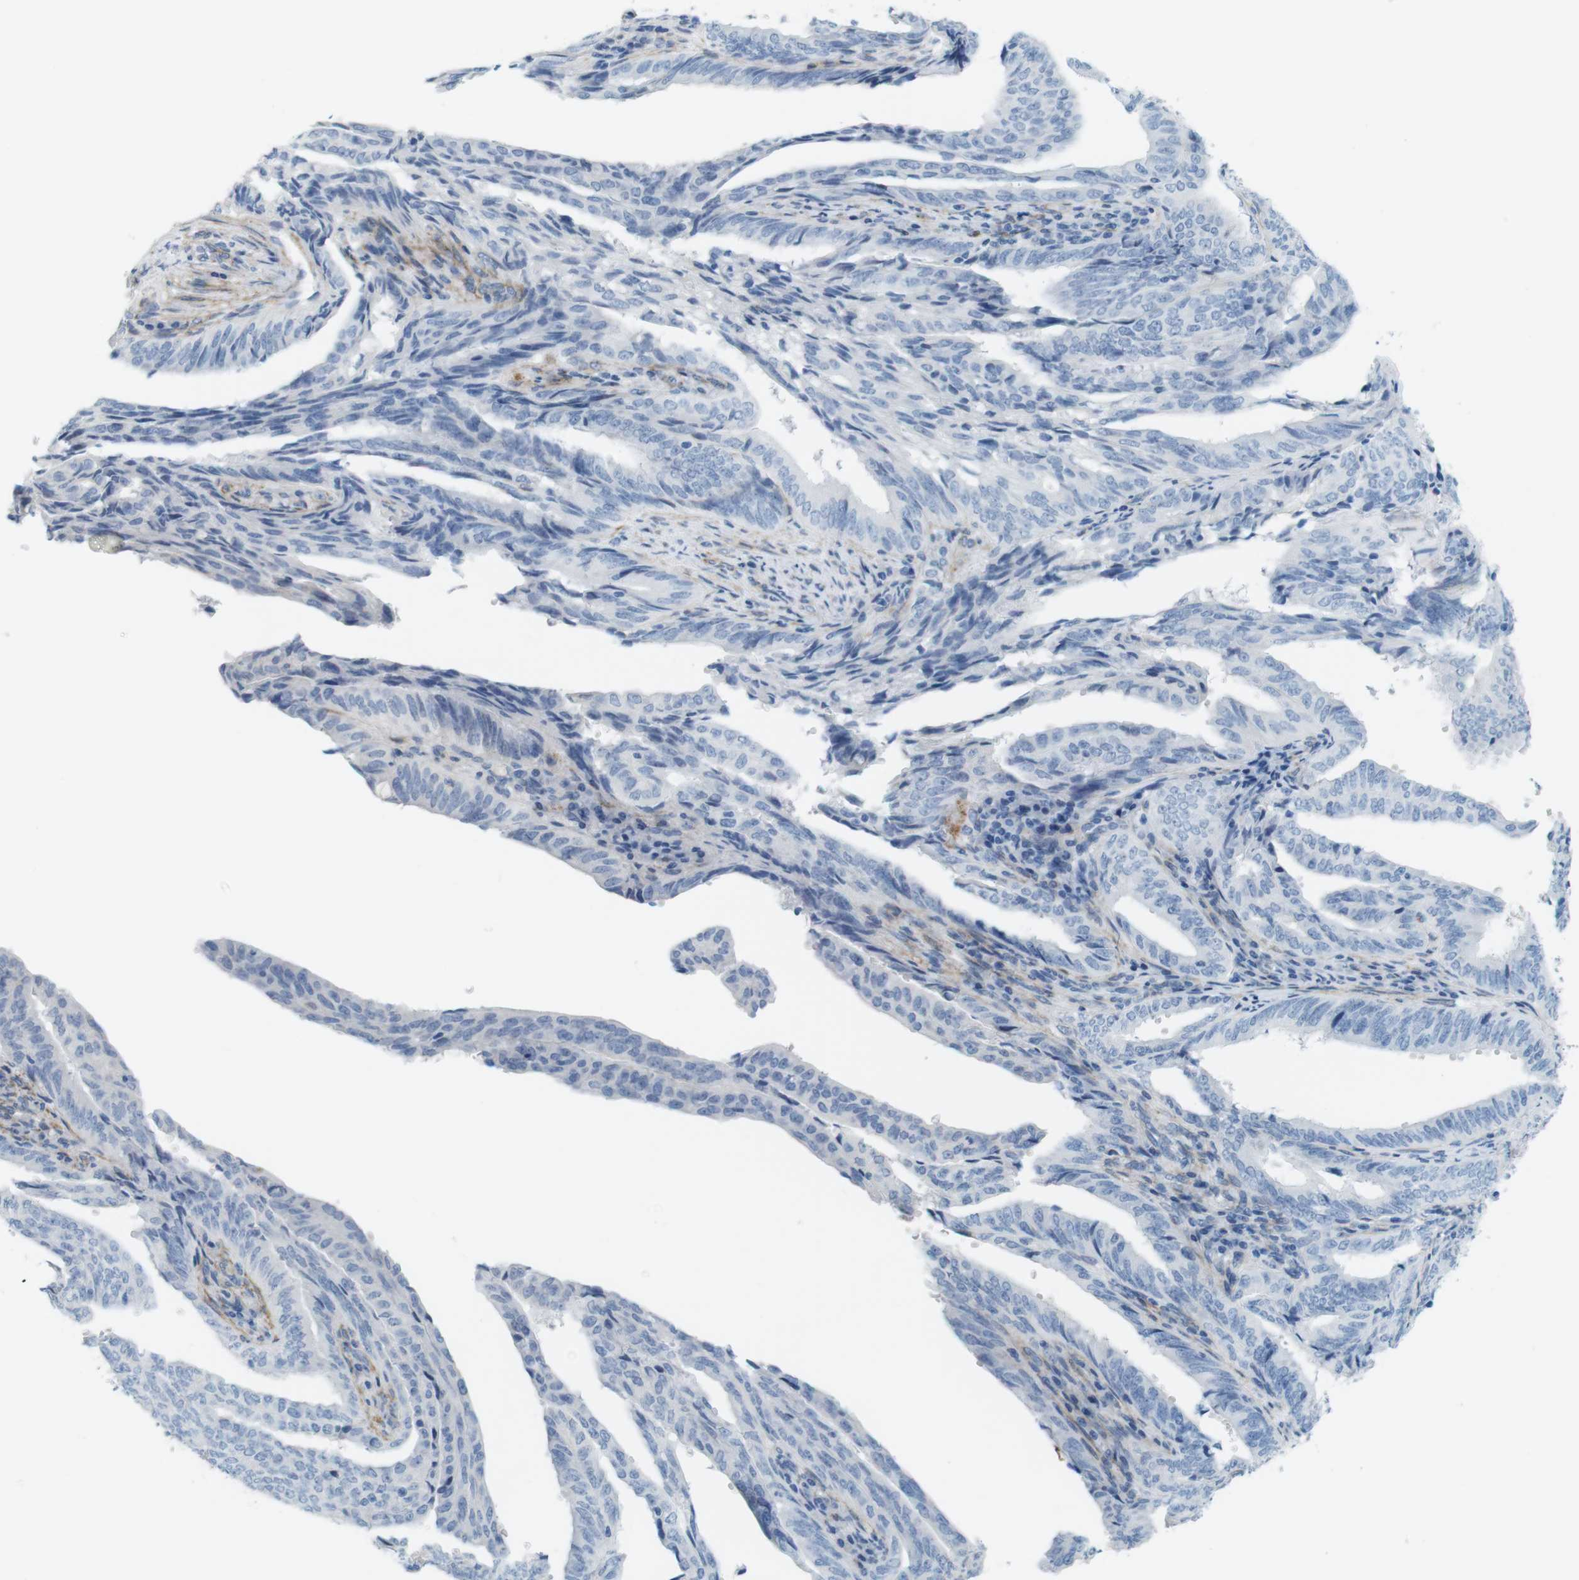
{"staining": {"intensity": "negative", "quantity": "none", "location": "none"}, "tissue": "endometrial cancer", "cell_type": "Tumor cells", "image_type": "cancer", "snomed": [{"axis": "morphology", "description": "Adenocarcinoma, NOS"}, {"axis": "topography", "description": "Endometrium"}], "caption": "DAB (3,3'-diaminobenzidine) immunohistochemical staining of human endometrial cancer displays no significant positivity in tumor cells.", "gene": "MYH9", "patient": {"sex": "female", "age": 58}}